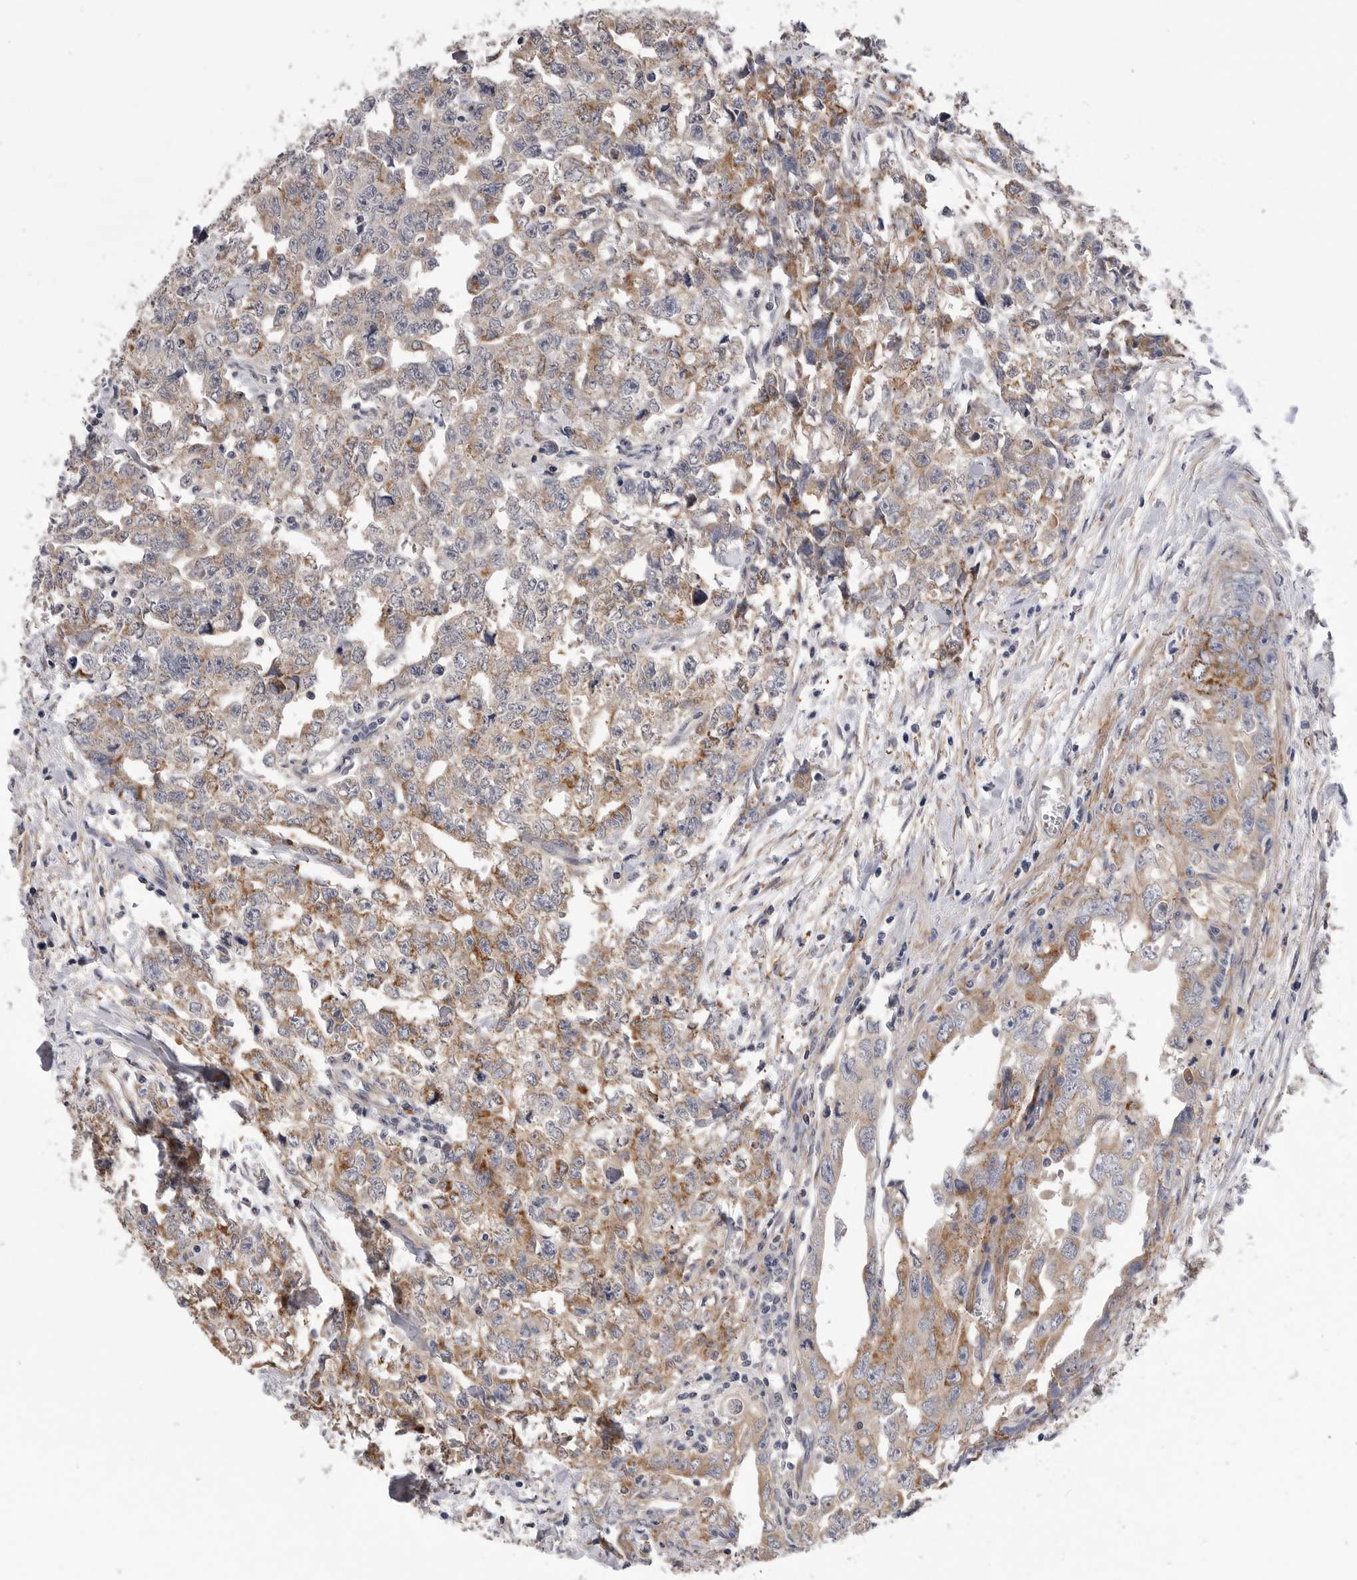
{"staining": {"intensity": "moderate", "quantity": ">75%", "location": "cytoplasmic/membranous"}, "tissue": "testis cancer", "cell_type": "Tumor cells", "image_type": "cancer", "snomed": [{"axis": "morphology", "description": "Carcinoma, Embryonal, NOS"}, {"axis": "topography", "description": "Testis"}], "caption": "Brown immunohistochemical staining in human testis cancer (embryonal carcinoma) reveals moderate cytoplasmic/membranous positivity in approximately >75% of tumor cells. The staining was performed using DAB (3,3'-diaminobenzidine), with brown indicating positive protein expression. Nuclei are stained blue with hematoxylin.", "gene": "AKAP12", "patient": {"sex": "male", "age": 28}}